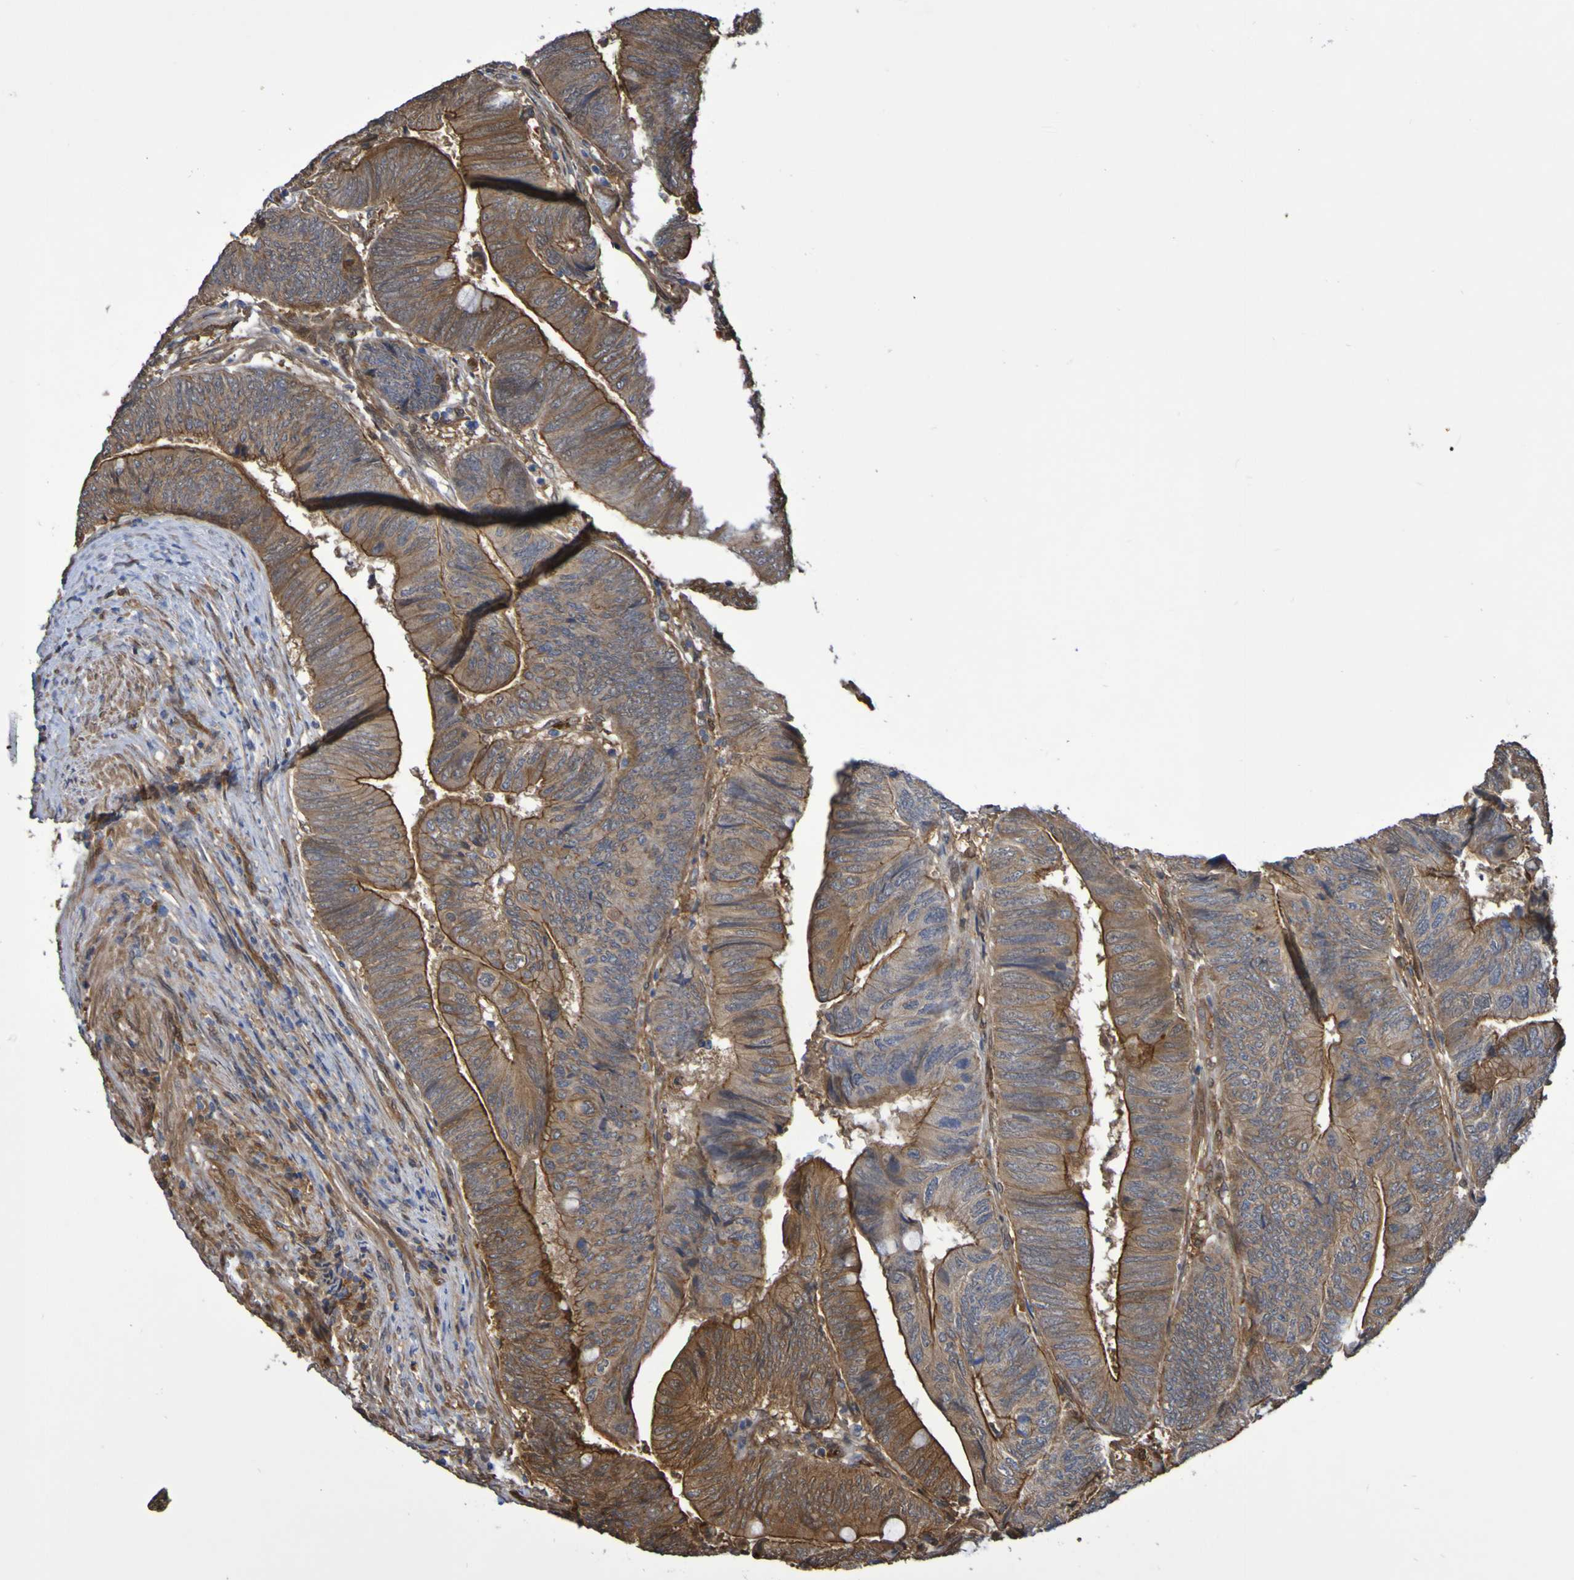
{"staining": {"intensity": "strong", "quantity": ">75%", "location": "cytoplasmic/membranous"}, "tissue": "colorectal cancer", "cell_type": "Tumor cells", "image_type": "cancer", "snomed": [{"axis": "morphology", "description": "Normal tissue, NOS"}, {"axis": "morphology", "description": "Adenocarcinoma, NOS"}, {"axis": "topography", "description": "Rectum"}, {"axis": "topography", "description": "Peripheral nerve tissue"}], "caption": "This photomicrograph shows immunohistochemistry (IHC) staining of colorectal cancer, with high strong cytoplasmic/membranous staining in approximately >75% of tumor cells.", "gene": "SERPINB6", "patient": {"sex": "male", "age": 92}}